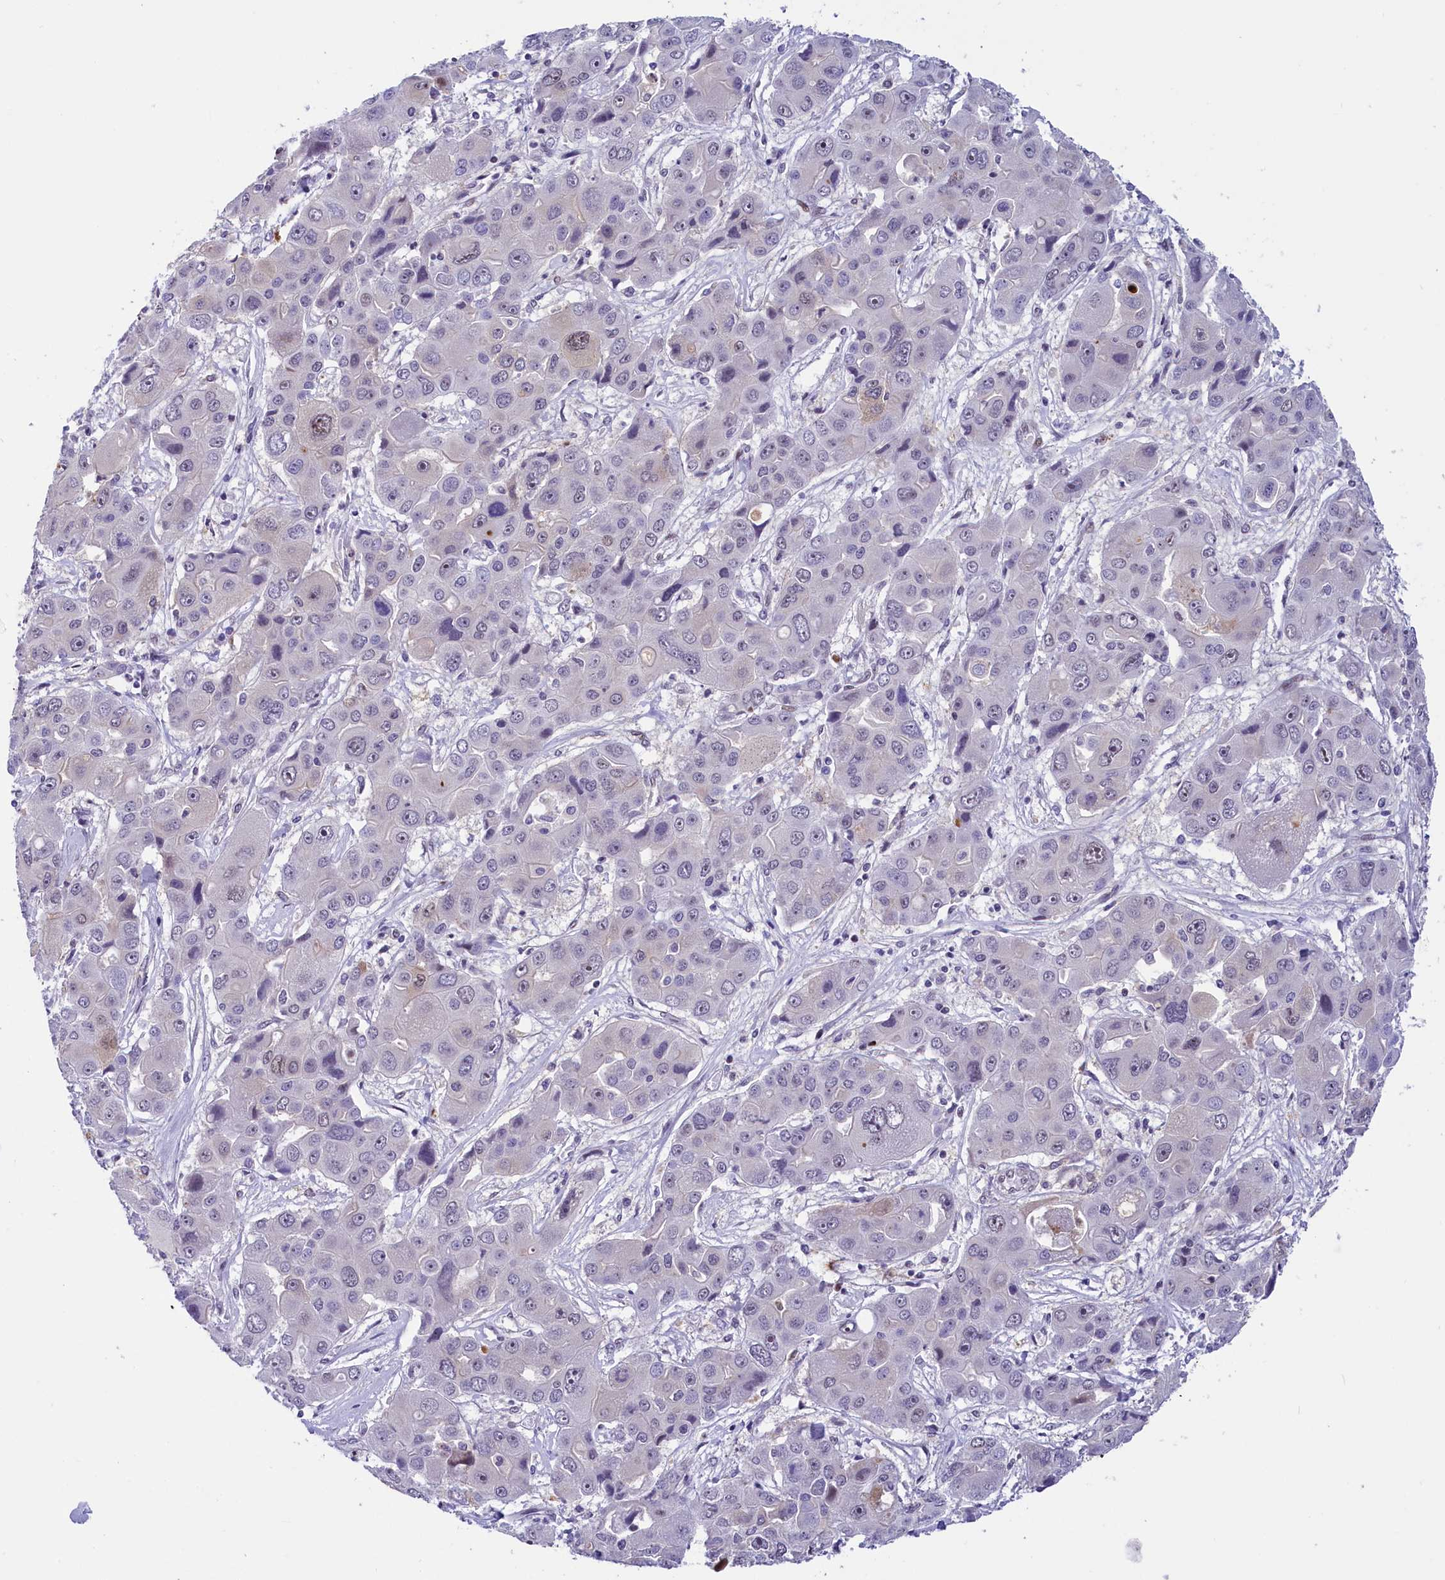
{"staining": {"intensity": "weak", "quantity": "<25%", "location": "nuclear"}, "tissue": "liver cancer", "cell_type": "Tumor cells", "image_type": "cancer", "snomed": [{"axis": "morphology", "description": "Cholangiocarcinoma"}, {"axis": "topography", "description": "Liver"}], "caption": "Histopathology image shows no protein staining in tumor cells of cholangiocarcinoma (liver) tissue.", "gene": "CDYL2", "patient": {"sex": "male", "age": 67}}